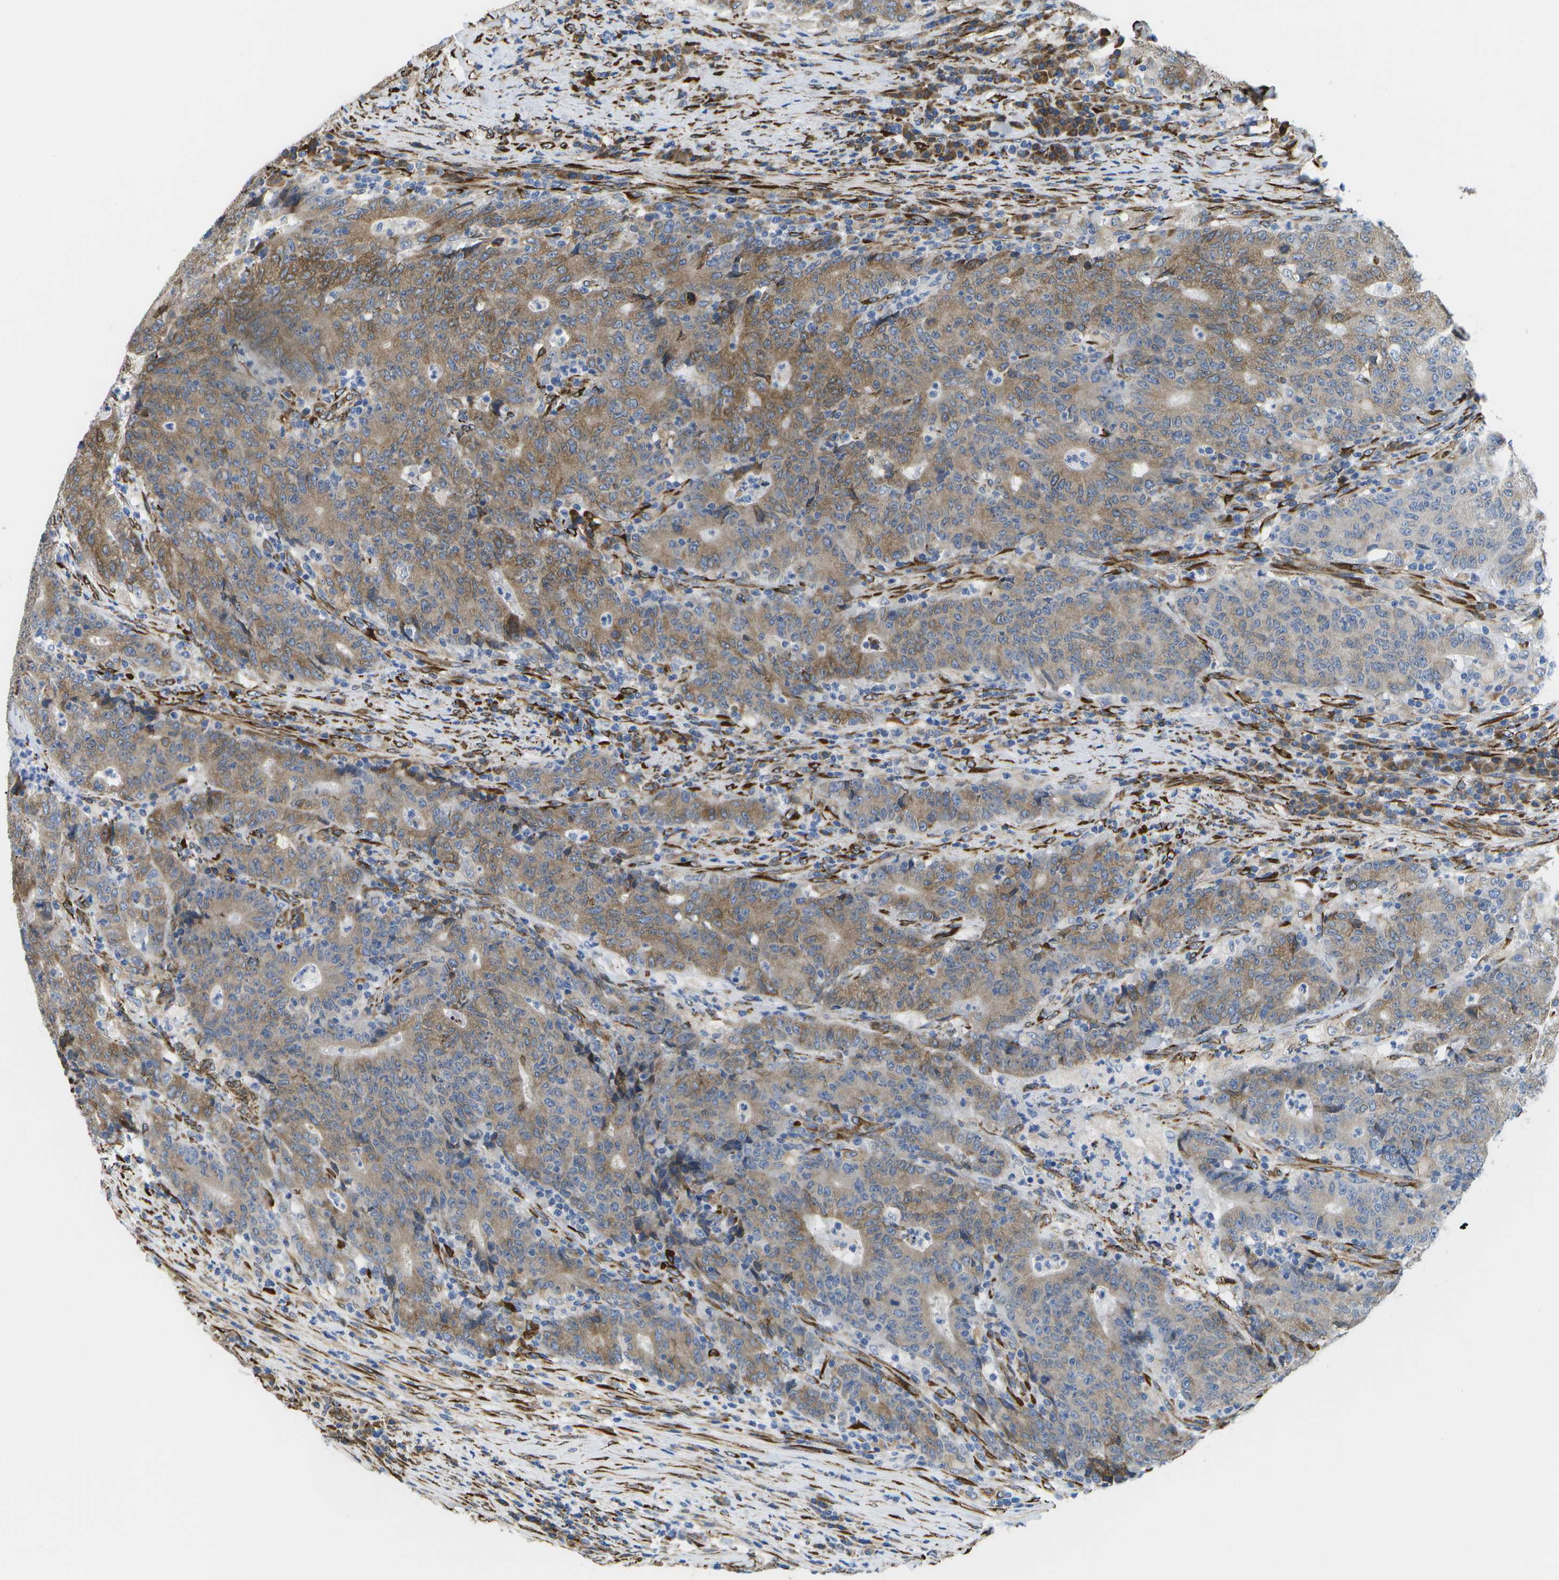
{"staining": {"intensity": "moderate", "quantity": ">75%", "location": "cytoplasmic/membranous"}, "tissue": "colorectal cancer", "cell_type": "Tumor cells", "image_type": "cancer", "snomed": [{"axis": "morphology", "description": "Normal tissue, NOS"}, {"axis": "morphology", "description": "Adenocarcinoma, NOS"}, {"axis": "topography", "description": "Colon"}], "caption": "Colorectal adenocarcinoma stained with DAB IHC displays medium levels of moderate cytoplasmic/membranous staining in about >75% of tumor cells.", "gene": "ZDHHC17", "patient": {"sex": "female", "age": 75}}